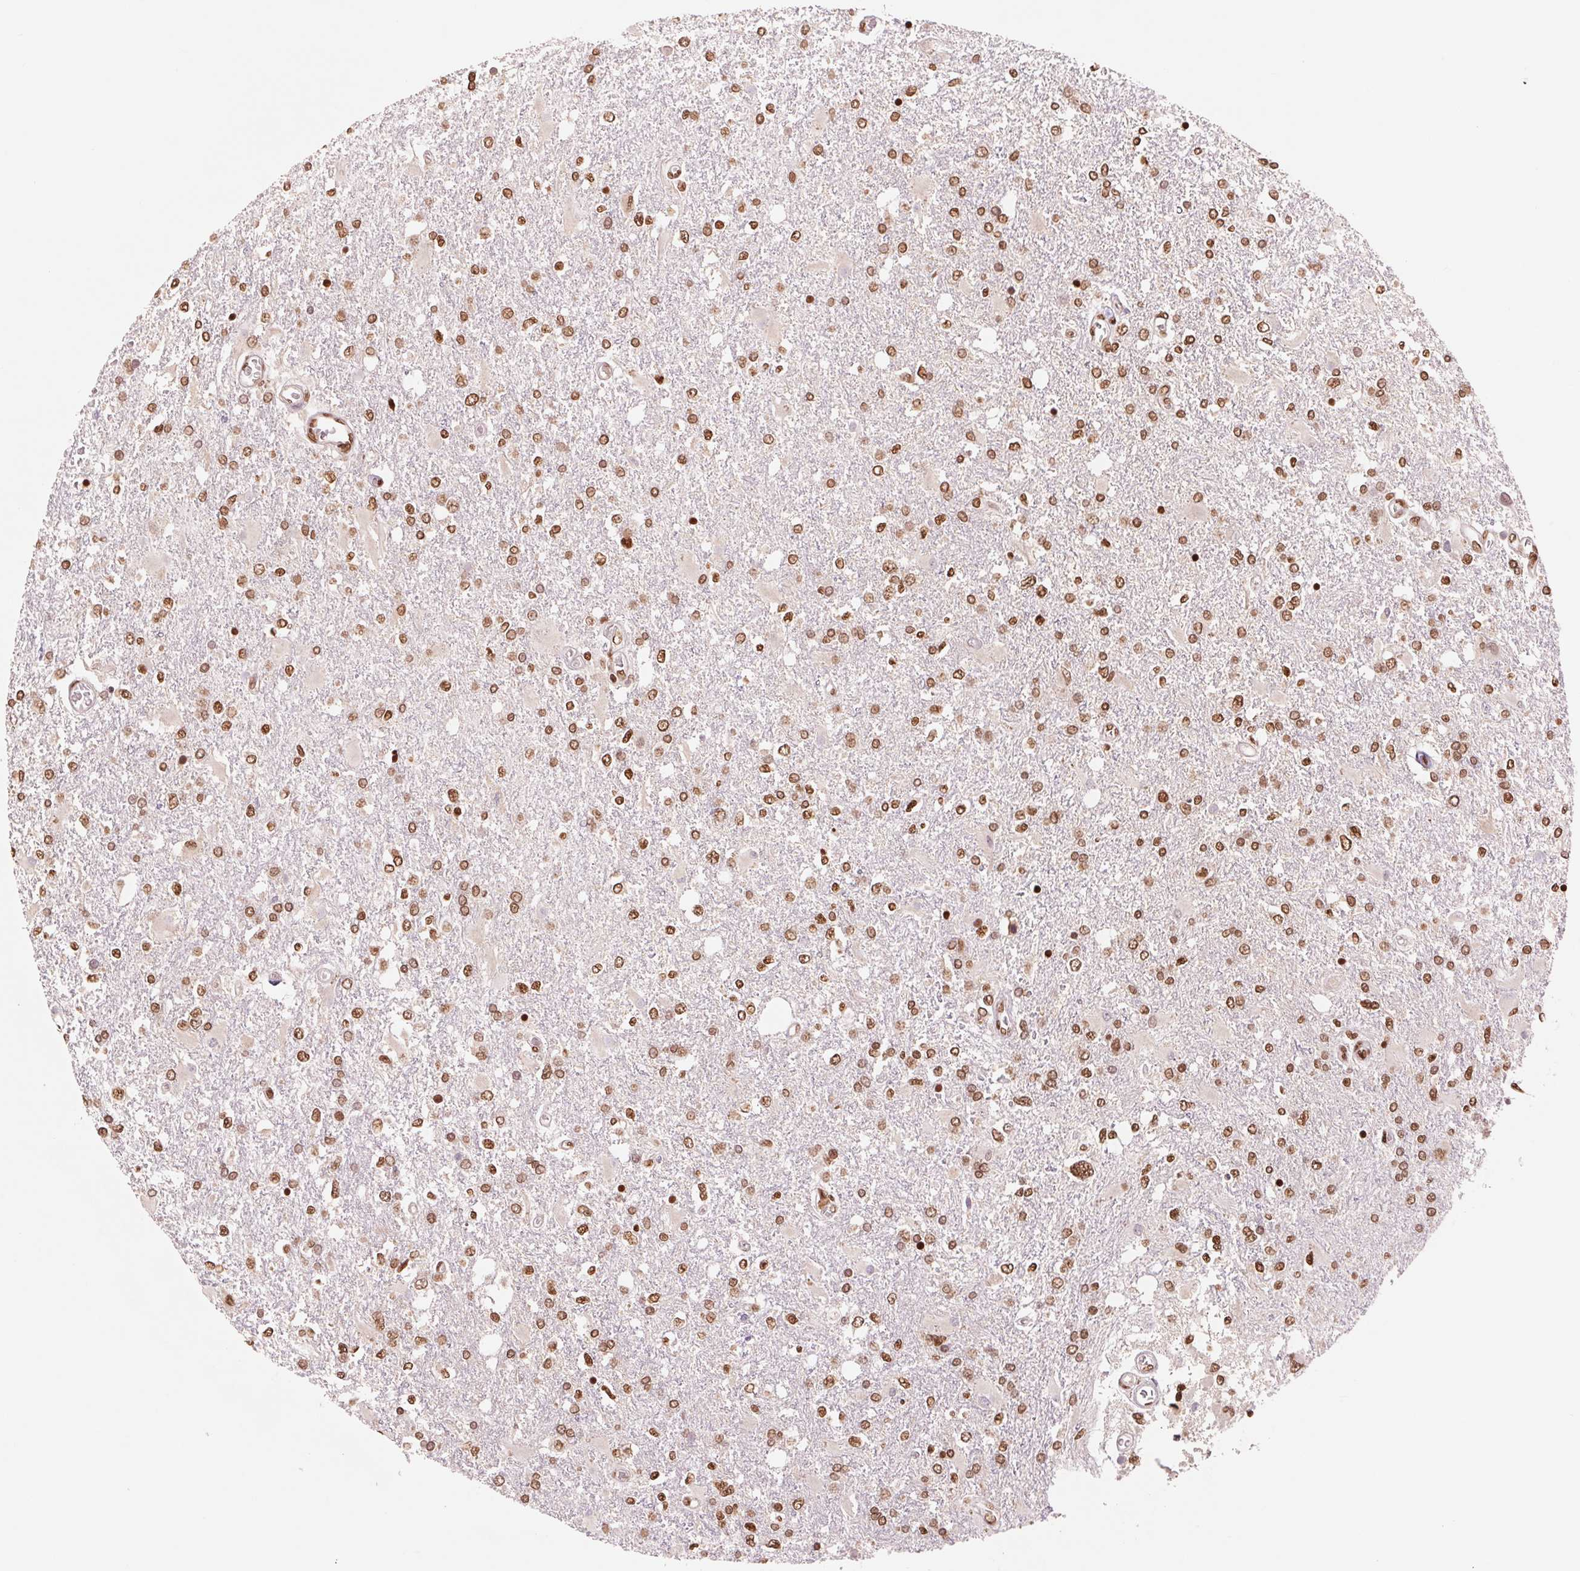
{"staining": {"intensity": "moderate", "quantity": ">75%", "location": "nuclear"}, "tissue": "glioma", "cell_type": "Tumor cells", "image_type": "cancer", "snomed": [{"axis": "morphology", "description": "Glioma, malignant, High grade"}, {"axis": "topography", "description": "Cerebral cortex"}], "caption": "Immunohistochemistry (IHC) (DAB (3,3'-diaminobenzidine)) staining of human high-grade glioma (malignant) displays moderate nuclear protein expression in approximately >75% of tumor cells.", "gene": "TTLL9", "patient": {"sex": "male", "age": 79}}